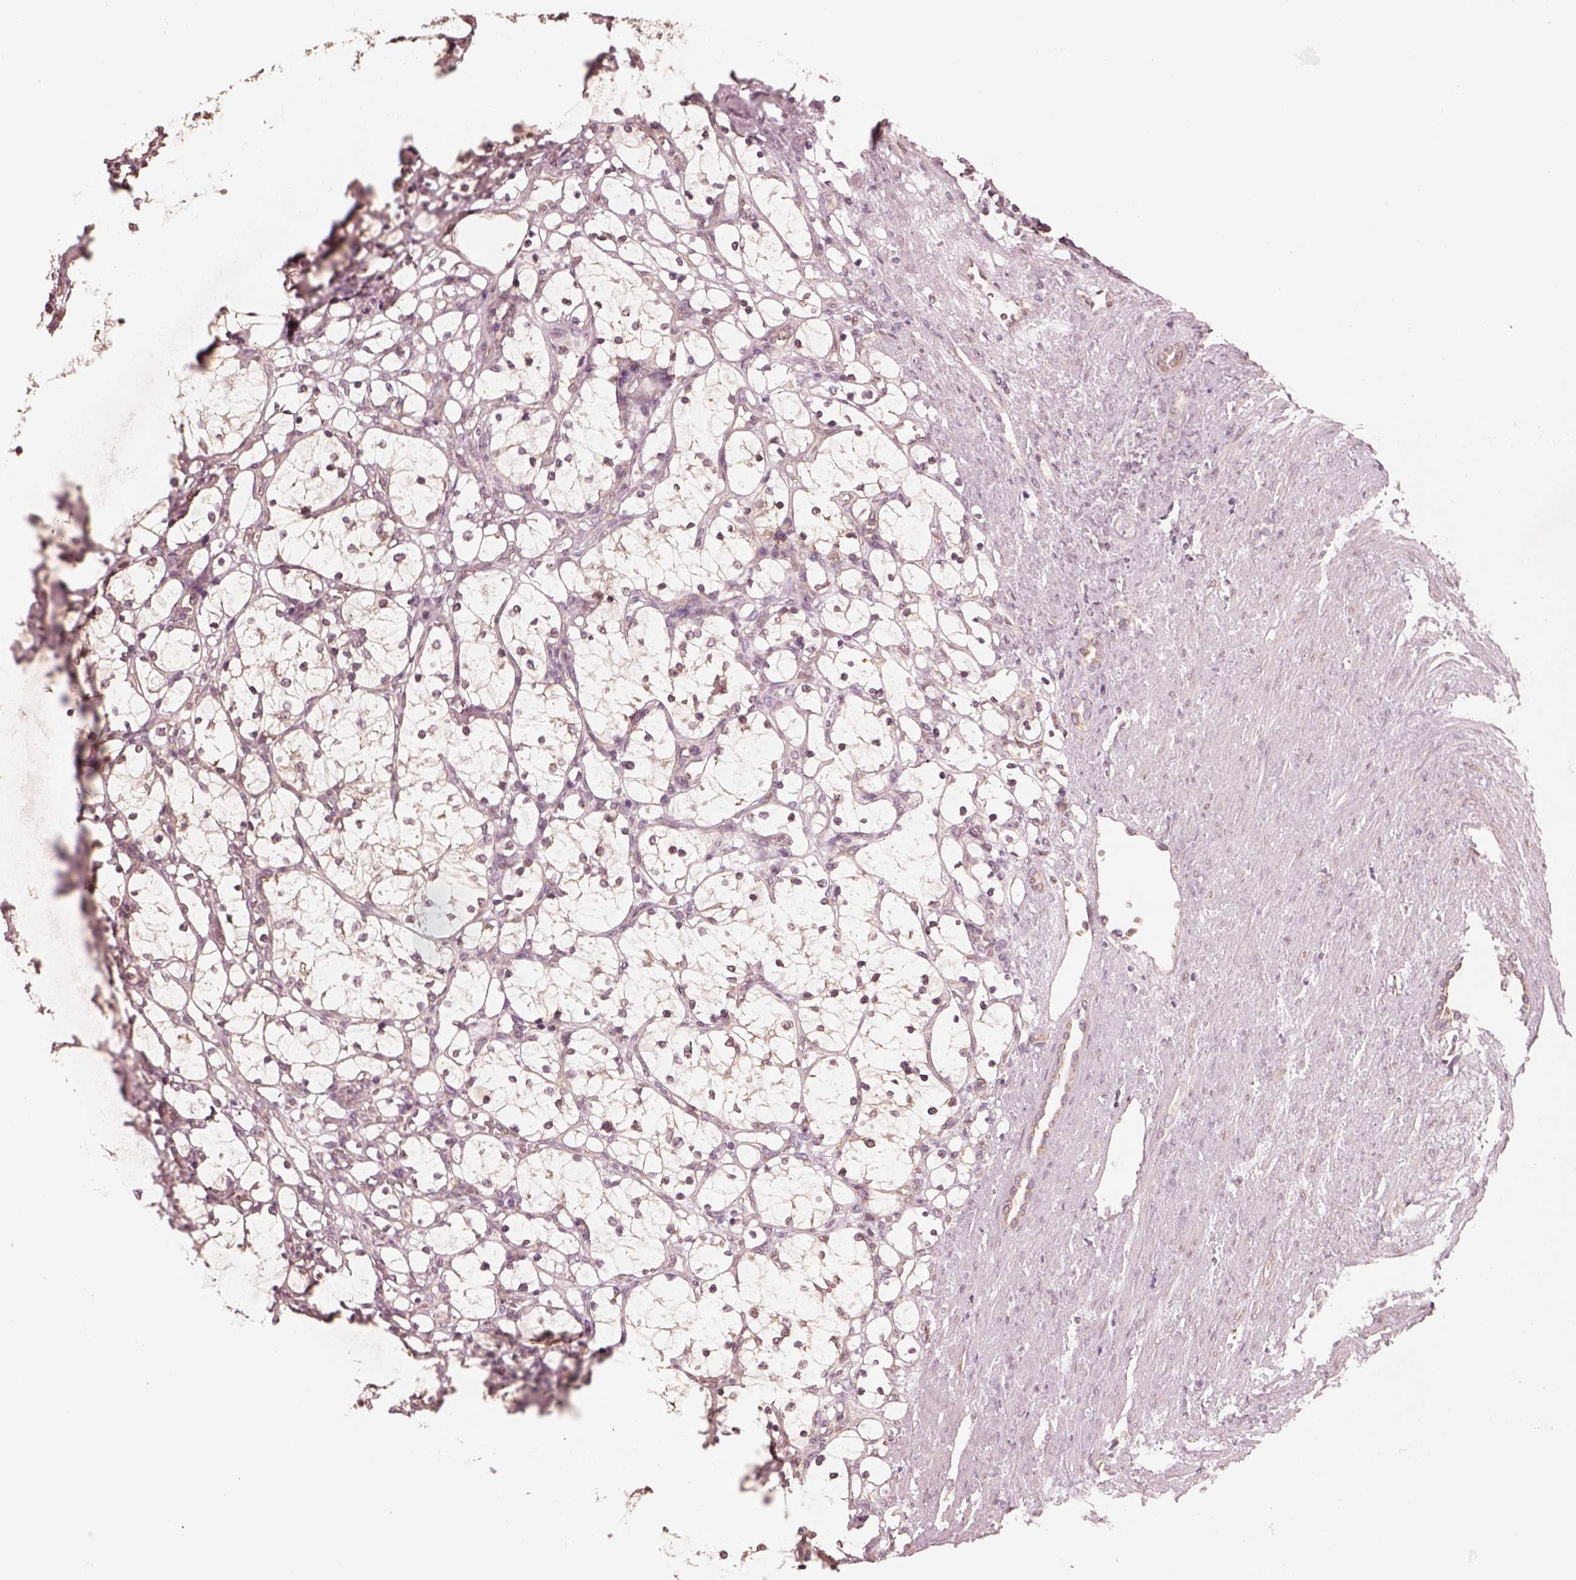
{"staining": {"intensity": "weak", "quantity": "<25%", "location": "cytoplasmic/membranous"}, "tissue": "renal cancer", "cell_type": "Tumor cells", "image_type": "cancer", "snomed": [{"axis": "morphology", "description": "Adenocarcinoma, NOS"}, {"axis": "topography", "description": "Kidney"}], "caption": "High magnification brightfield microscopy of adenocarcinoma (renal) stained with DAB (brown) and counterstained with hematoxylin (blue): tumor cells show no significant expression.", "gene": "RPS5", "patient": {"sex": "female", "age": 69}}